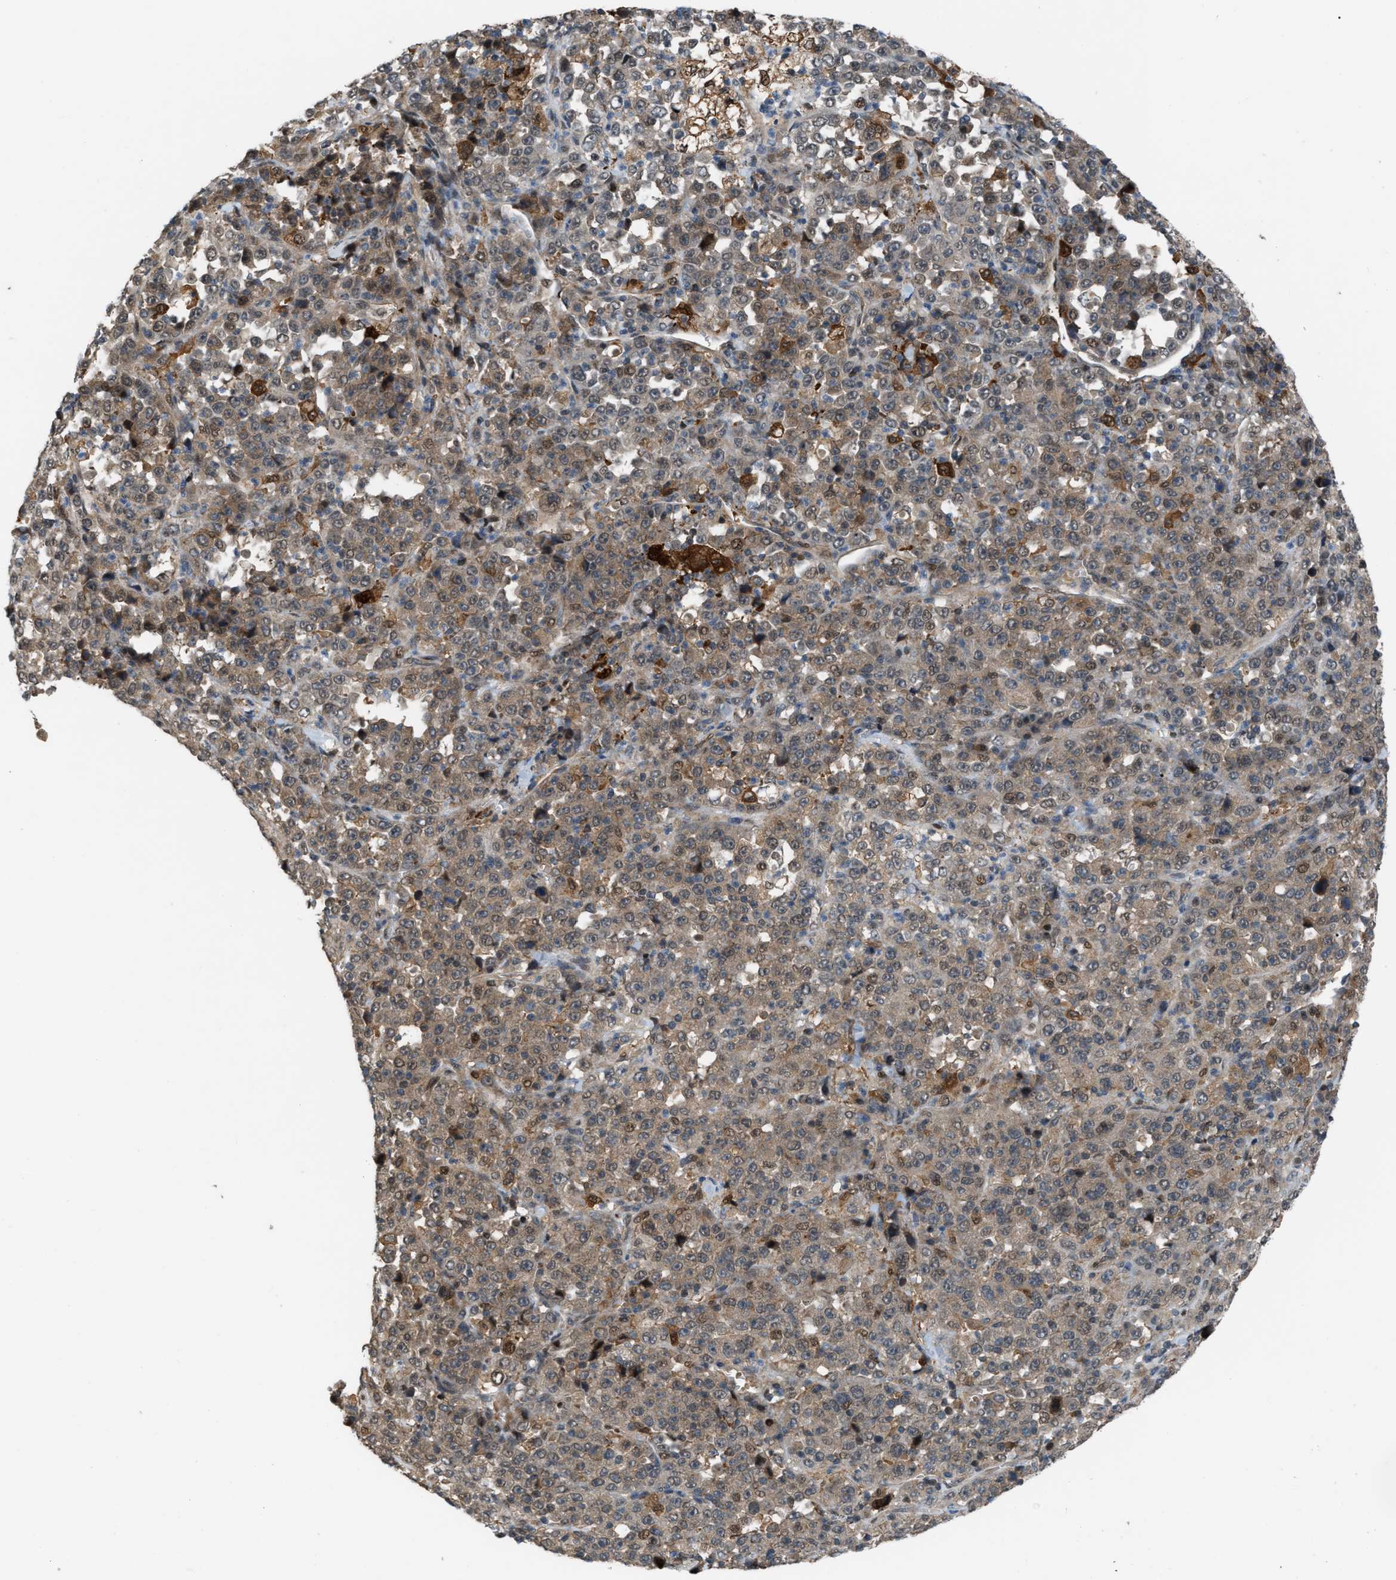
{"staining": {"intensity": "weak", "quantity": "25%-75%", "location": "cytoplasmic/membranous"}, "tissue": "stomach cancer", "cell_type": "Tumor cells", "image_type": "cancer", "snomed": [{"axis": "morphology", "description": "Normal tissue, NOS"}, {"axis": "morphology", "description": "Adenocarcinoma, NOS"}, {"axis": "topography", "description": "Stomach, upper"}, {"axis": "topography", "description": "Stomach"}], "caption": "An image of stomach cancer stained for a protein displays weak cytoplasmic/membranous brown staining in tumor cells. The staining was performed using DAB (3,3'-diaminobenzidine) to visualize the protein expression in brown, while the nuclei were stained in blue with hematoxylin (Magnification: 20x).", "gene": "RFFL", "patient": {"sex": "male", "age": 59}}